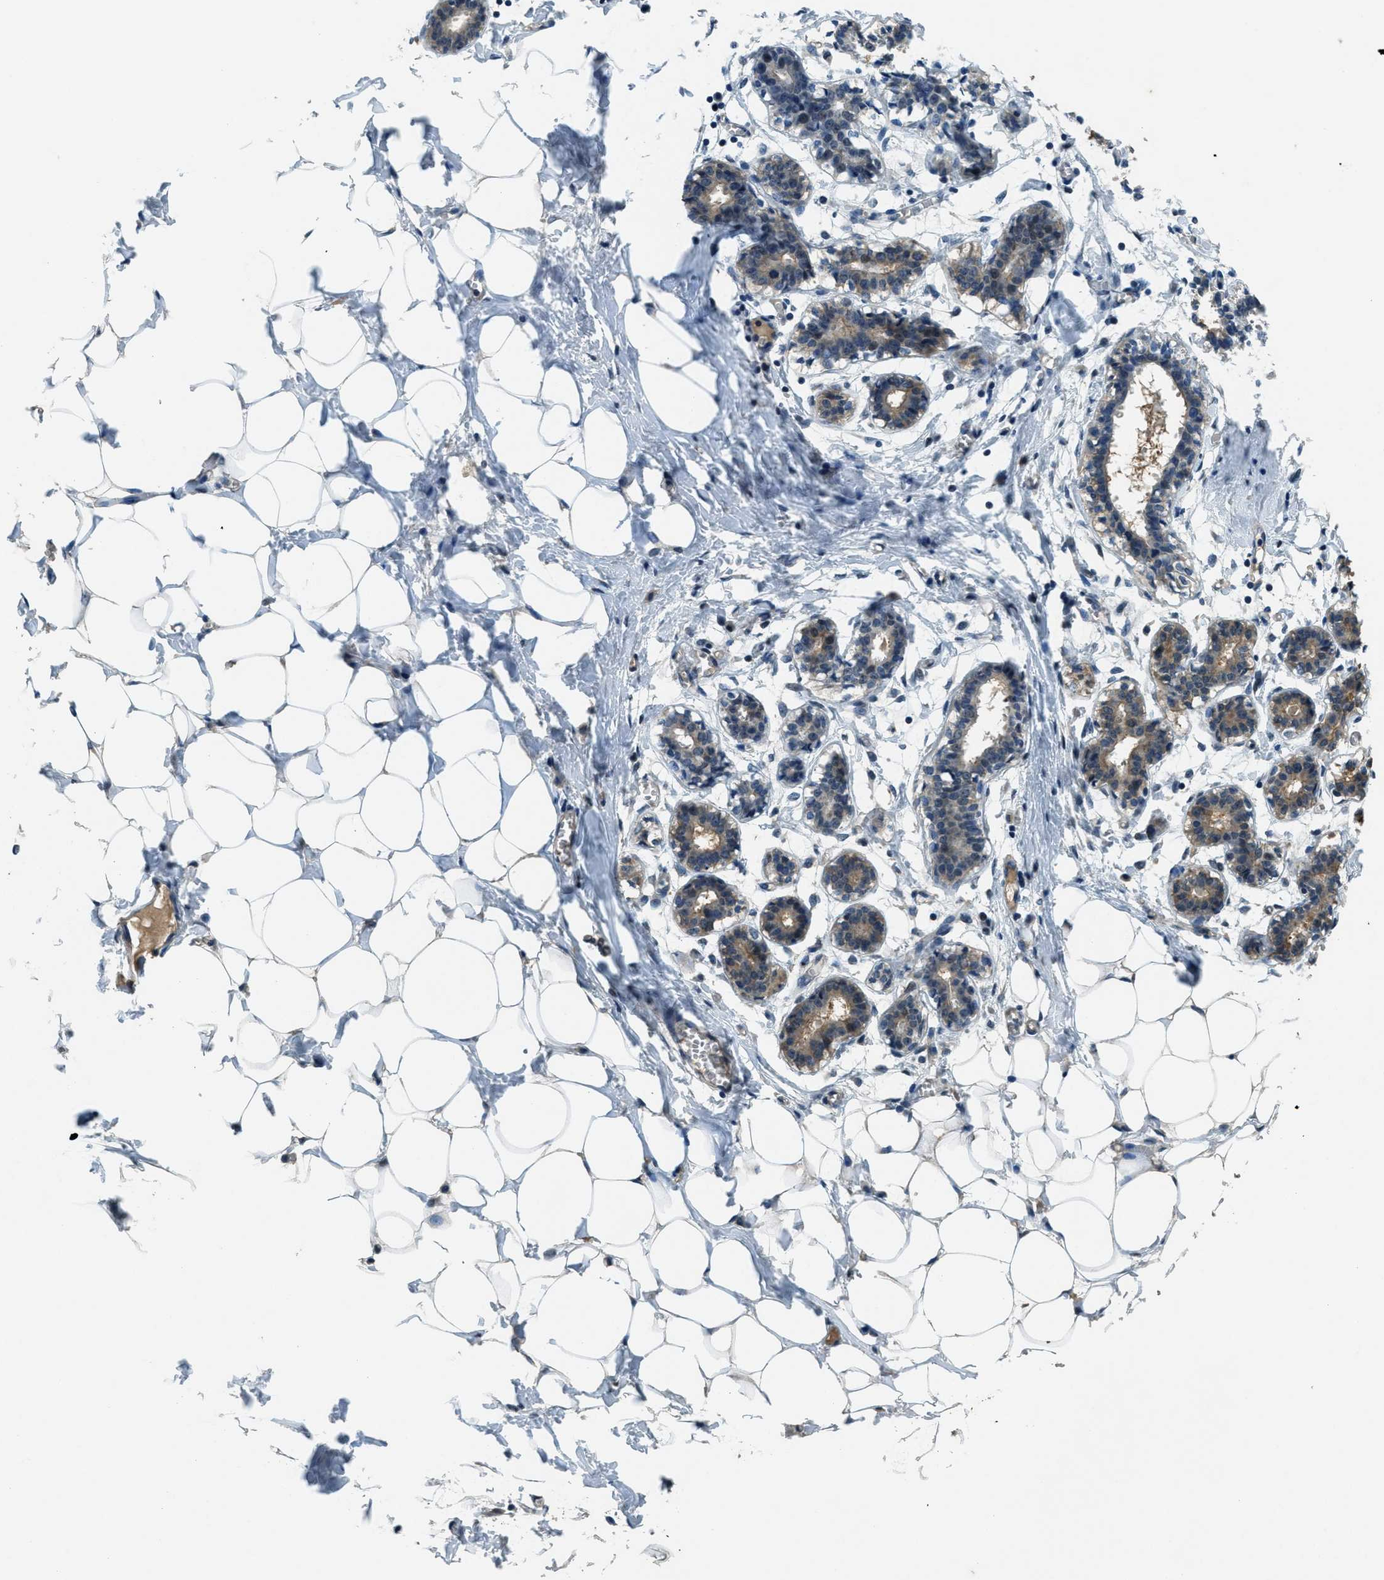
{"staining": {"intensity": "negative", "quantity": "none", "location": "none"}, "tissue": "breast", "cell_type": "Adipocytes", "image_type": "normal", "snomed": [{"axis": "morphology", "description": "Normal tissue, NOS"}, {"axis": "topography", "description": "Breast"}], "caption": "This photomicrograph is of normal breast stained with immunohistochemistry (IHC) to label a protein in brown with the nuclei are counter-stained blue. There is no positivity in adipocytes.", "gene": "DUSP6", "patient": {"sex": "female", "age": 27}}